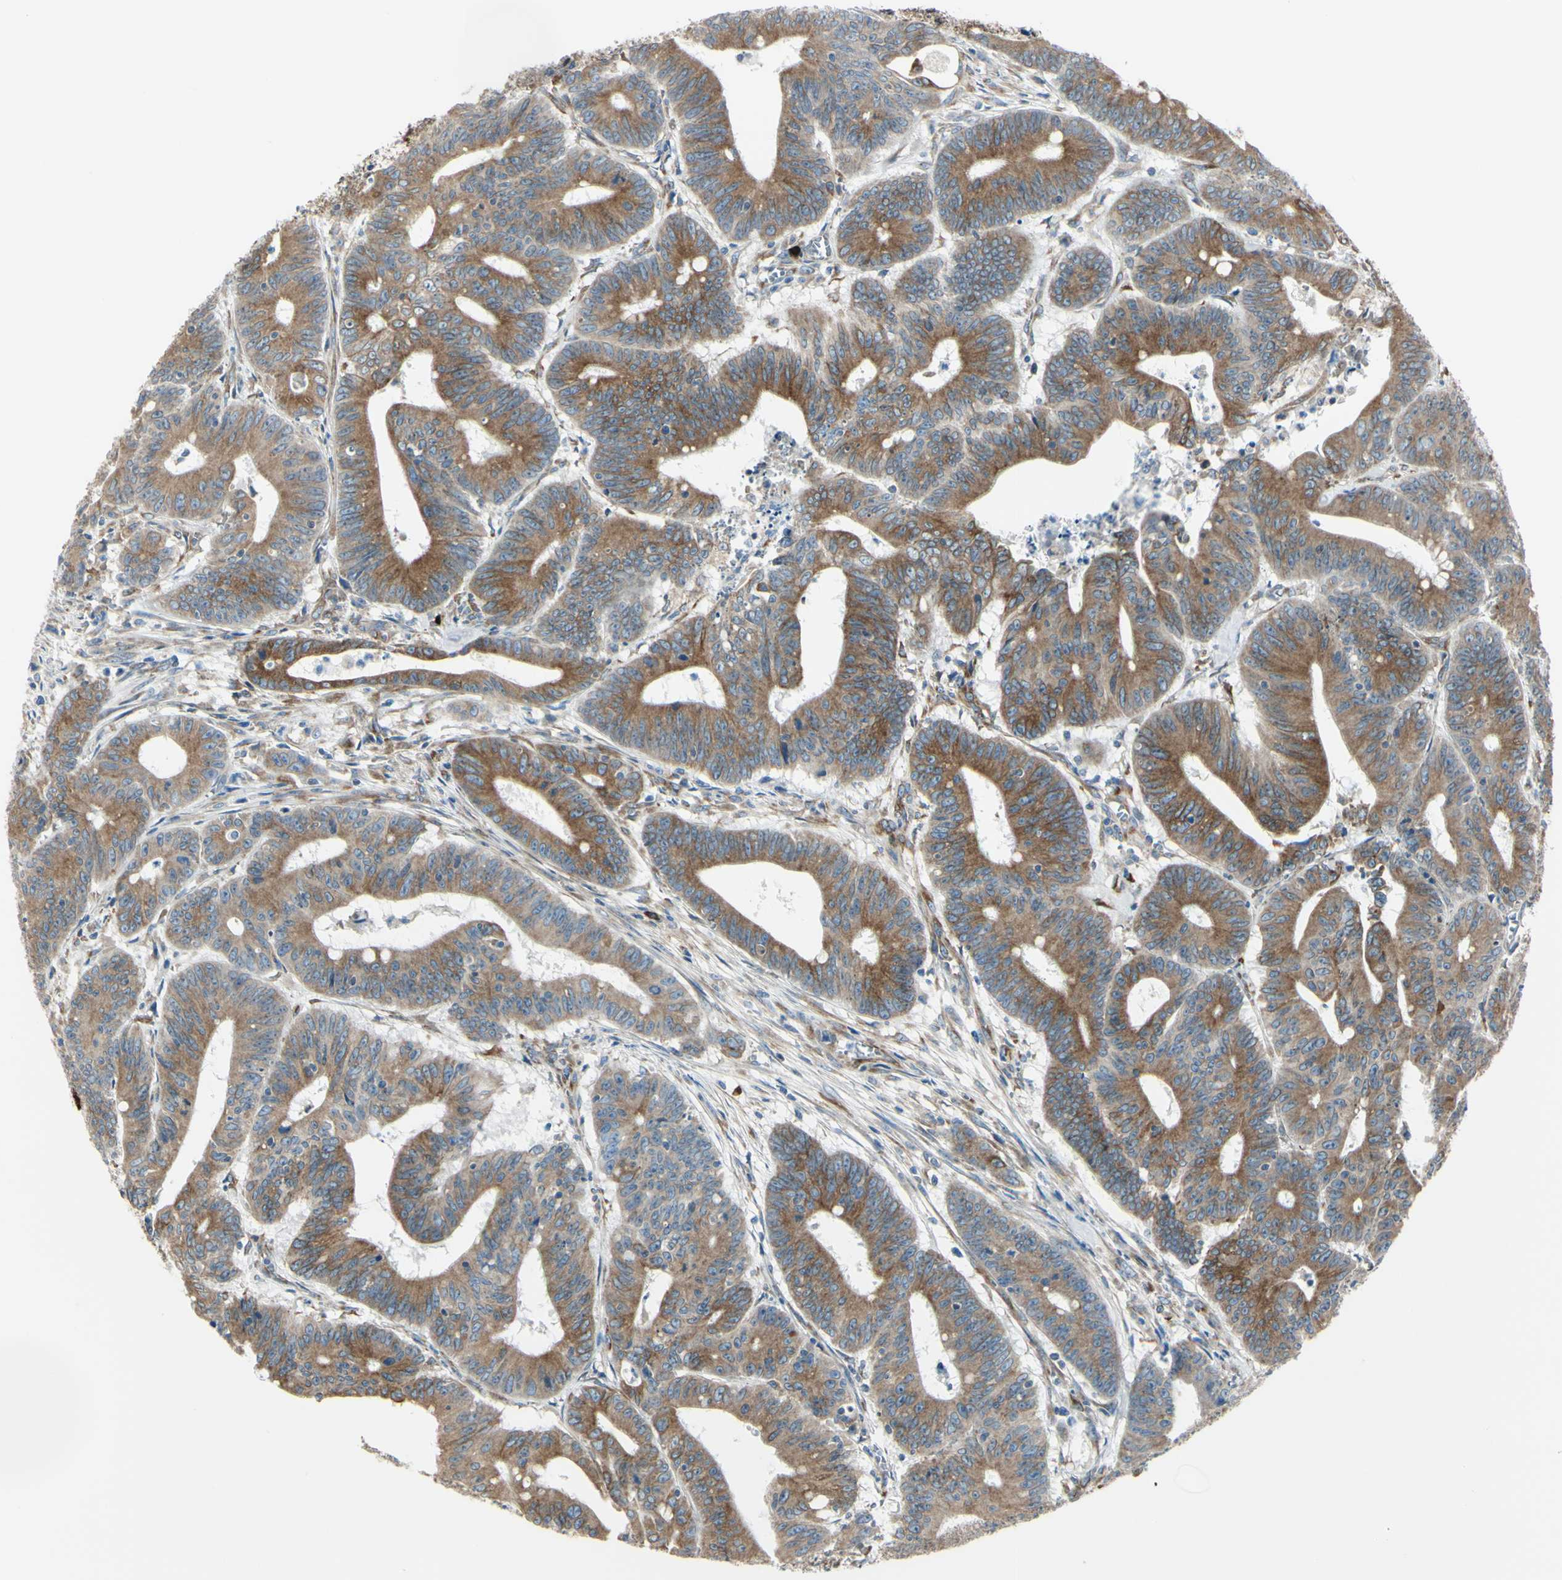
{"staining": {"intensity": "moderate", "quantity": ">75%", "location": "cytoplasmic/membranous"}, "tissue": "colorectal cancer", "cell_type": "Tumor cells", "image_type": "cancer", "snomed": [{"axis": "morphology", "description": "Adenocarcinoma, NOS"}, {"axis": "topography", "description": "Colon"}], "caption": "A histopathology image of colorectal adenocarcinoma stained for a protein demonstrates moderate cytoplasmic/membranous brown staining in tumor cells.", "gene": "SELENOS", "patient": {"sex": "male", "age": 45}}